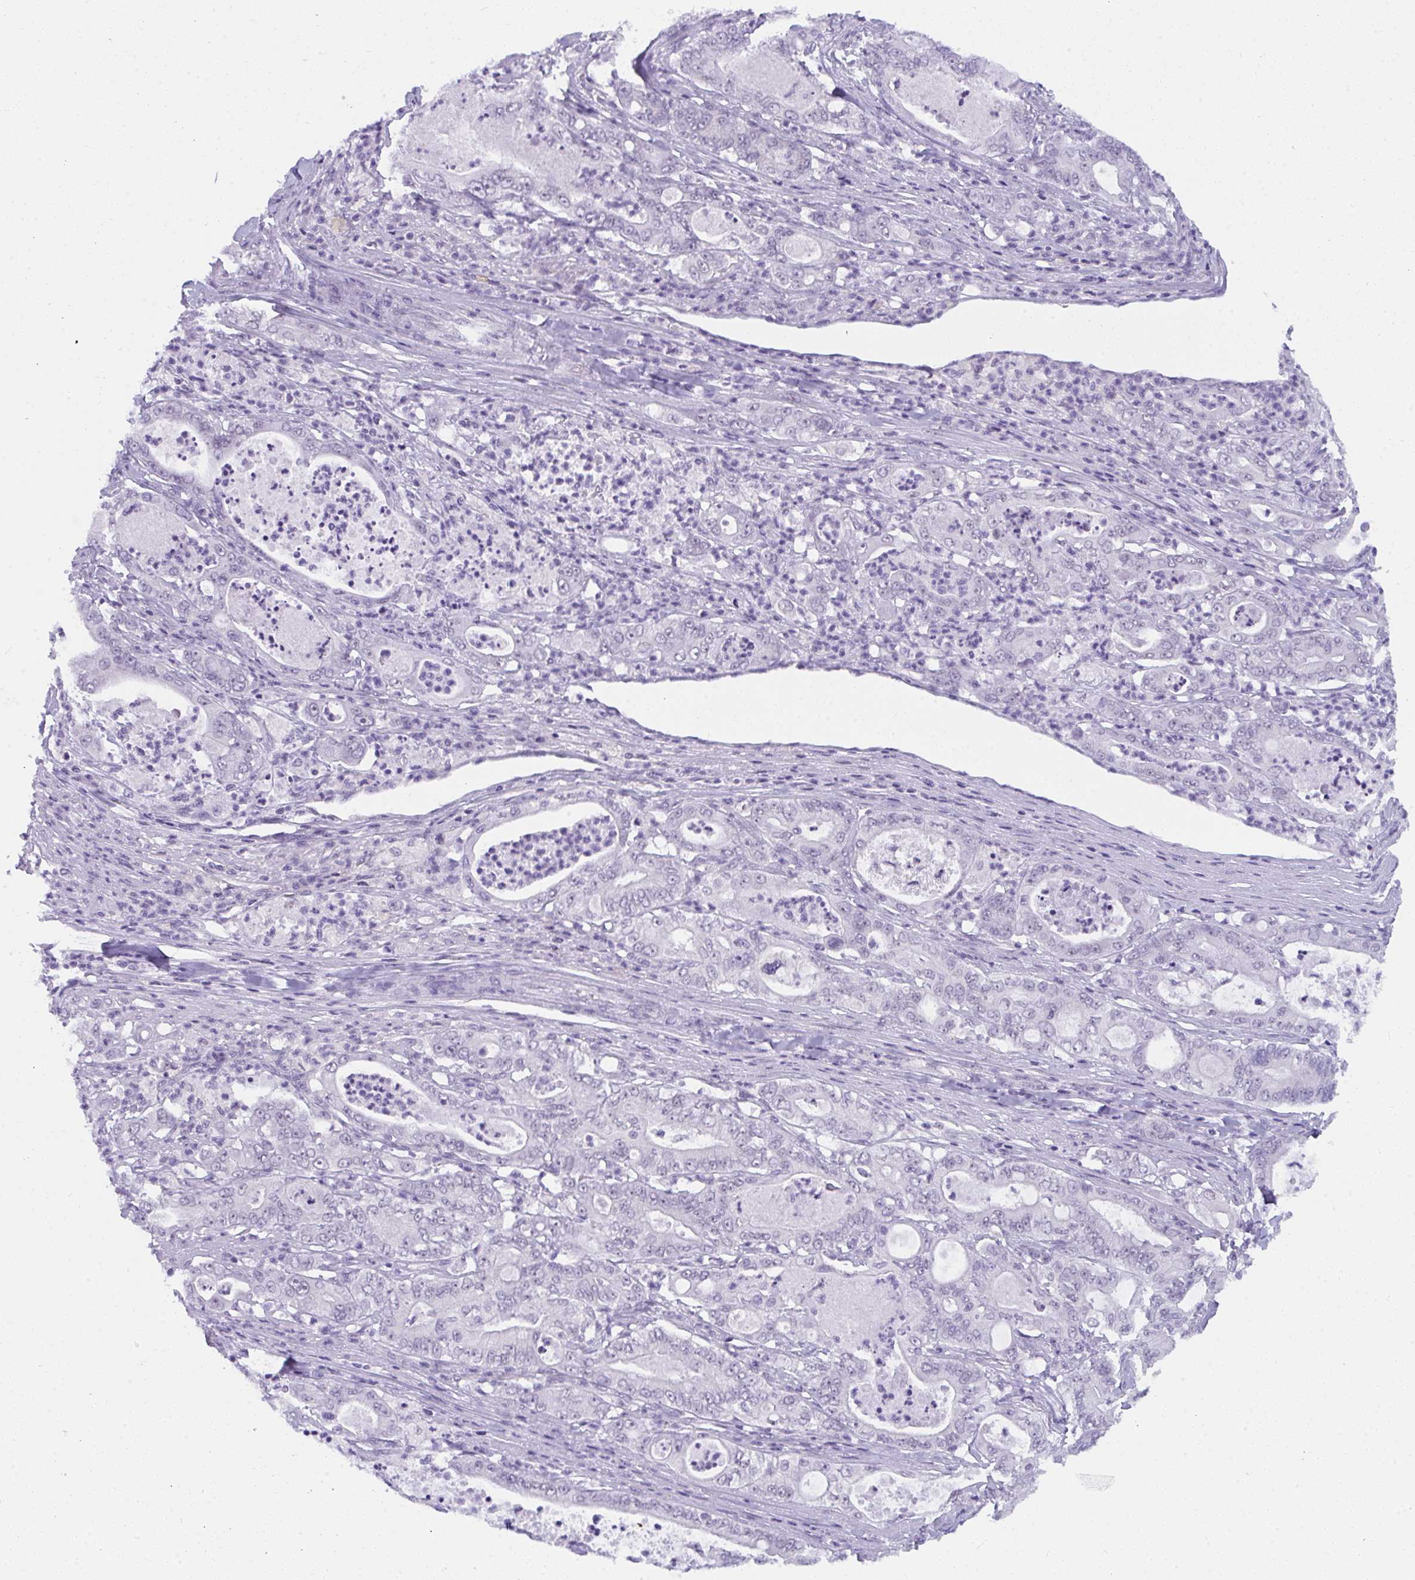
{"staining": {"intensity": "negative", "quantity": "none", "location": "none"}, "tissue": "pancreatic cancer", "cell_type": "Tumor cells", "image_type": "cancer", "snomed": [{"axis": "morphology", "description": "Adenocarcinoma, NOS"}, {"axis": "topography", "description": "Pancreas"}], "caption": "DAB immunohistochemical staining of adenocarcinoma (pancreatic) demonstrates no significant positivity in tumor cells.", "gene": "CDK13", "patient": {"sex": "male", "age": 71}}